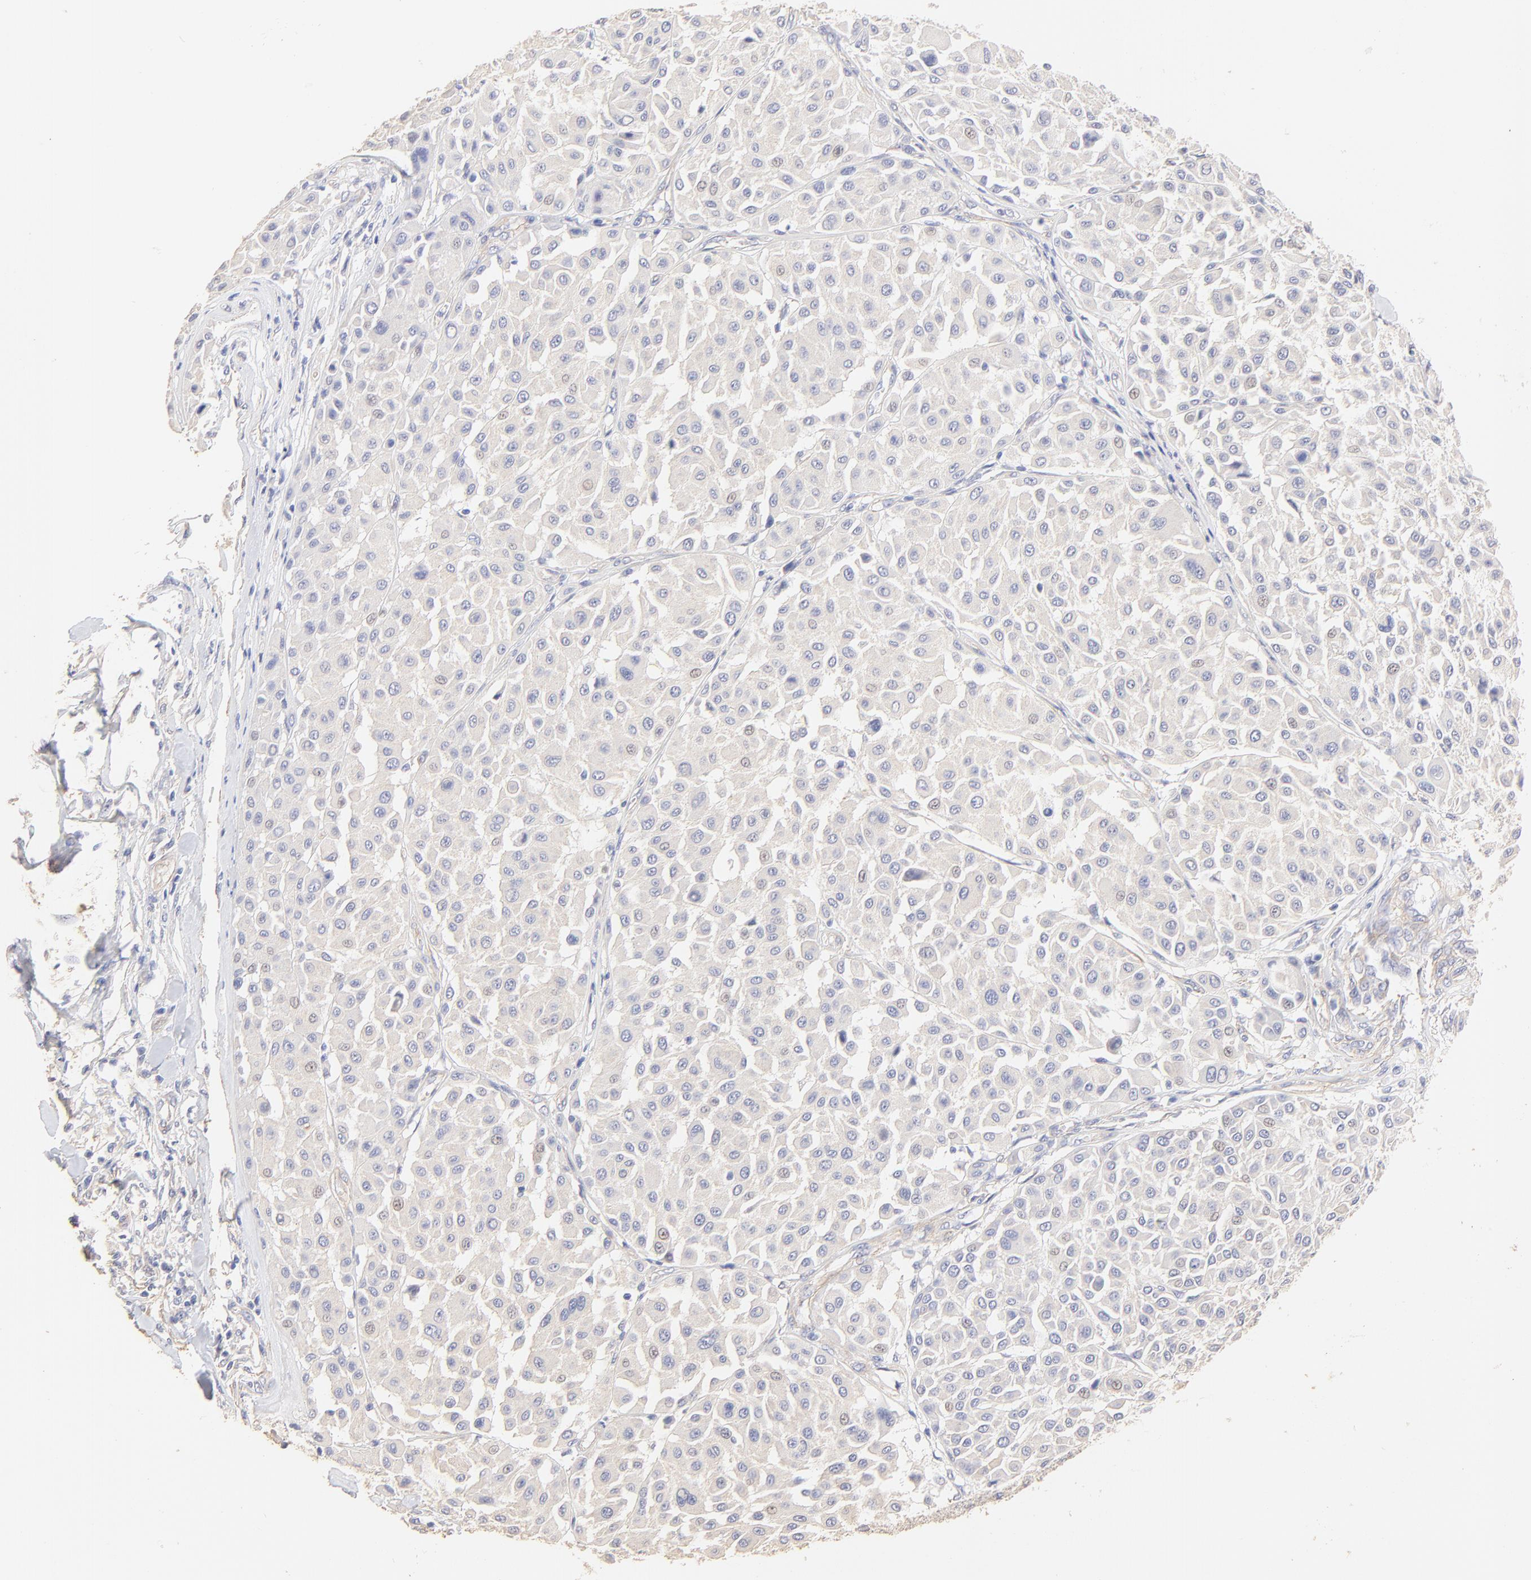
{"staining": {"intensity": "weak", "quantity": "<25%", "location": "nuclear"}, "tissue": "melanoma", "cell_type": "Tumor cells", "image_type": "cancer", "snomed": [{"axis": "morphology", "description": "Malignant melanoma, Metastatic site"}, {"axis": "topography", "description": "Soft tissue"}], "caption": "Tumor cells are negative for protein expression in human malignant melanoma (metastatic site).", "gene": "ACTRT1", "patient": {"sex": "male", "age": 41}}